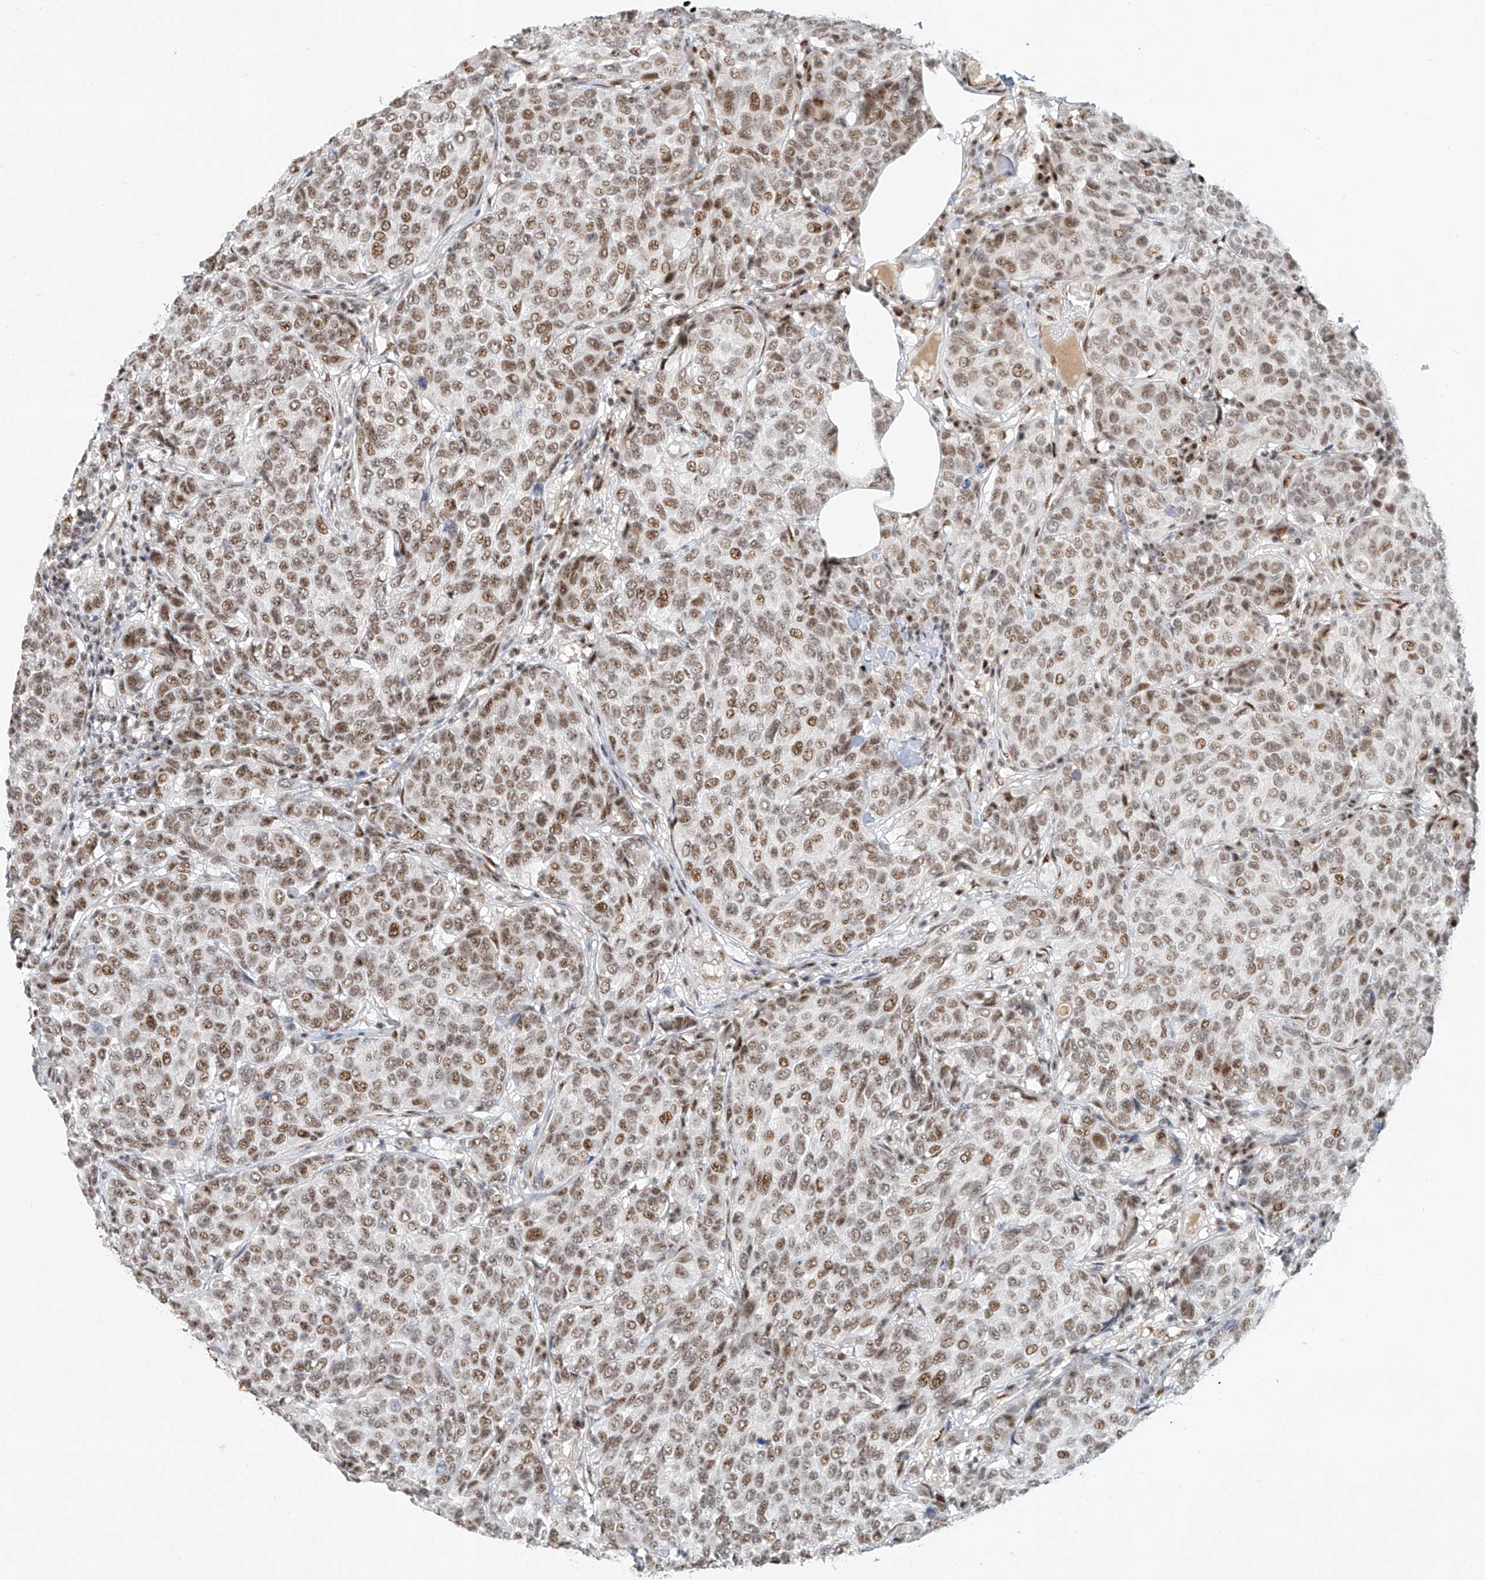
{"staining": {"intensity": "moderate", "quantity": ">75%", "location": "nuclear"}, "tissue": "breast cancer", "cell_type": "Tumor cells", "image_type": "cancer", "snomed": [{"axis": "morphology", "description": "Duct carcinoma"}, {"axis": "topography", "description": "Breast"}], "caption": "The histopathology image demonstrates a brown stain indicating the presence of a protein in the nuclear of tumor cells in breast cancer.", "gene": "CXorf58", "patient": {"sex": "female", "age": 55}}